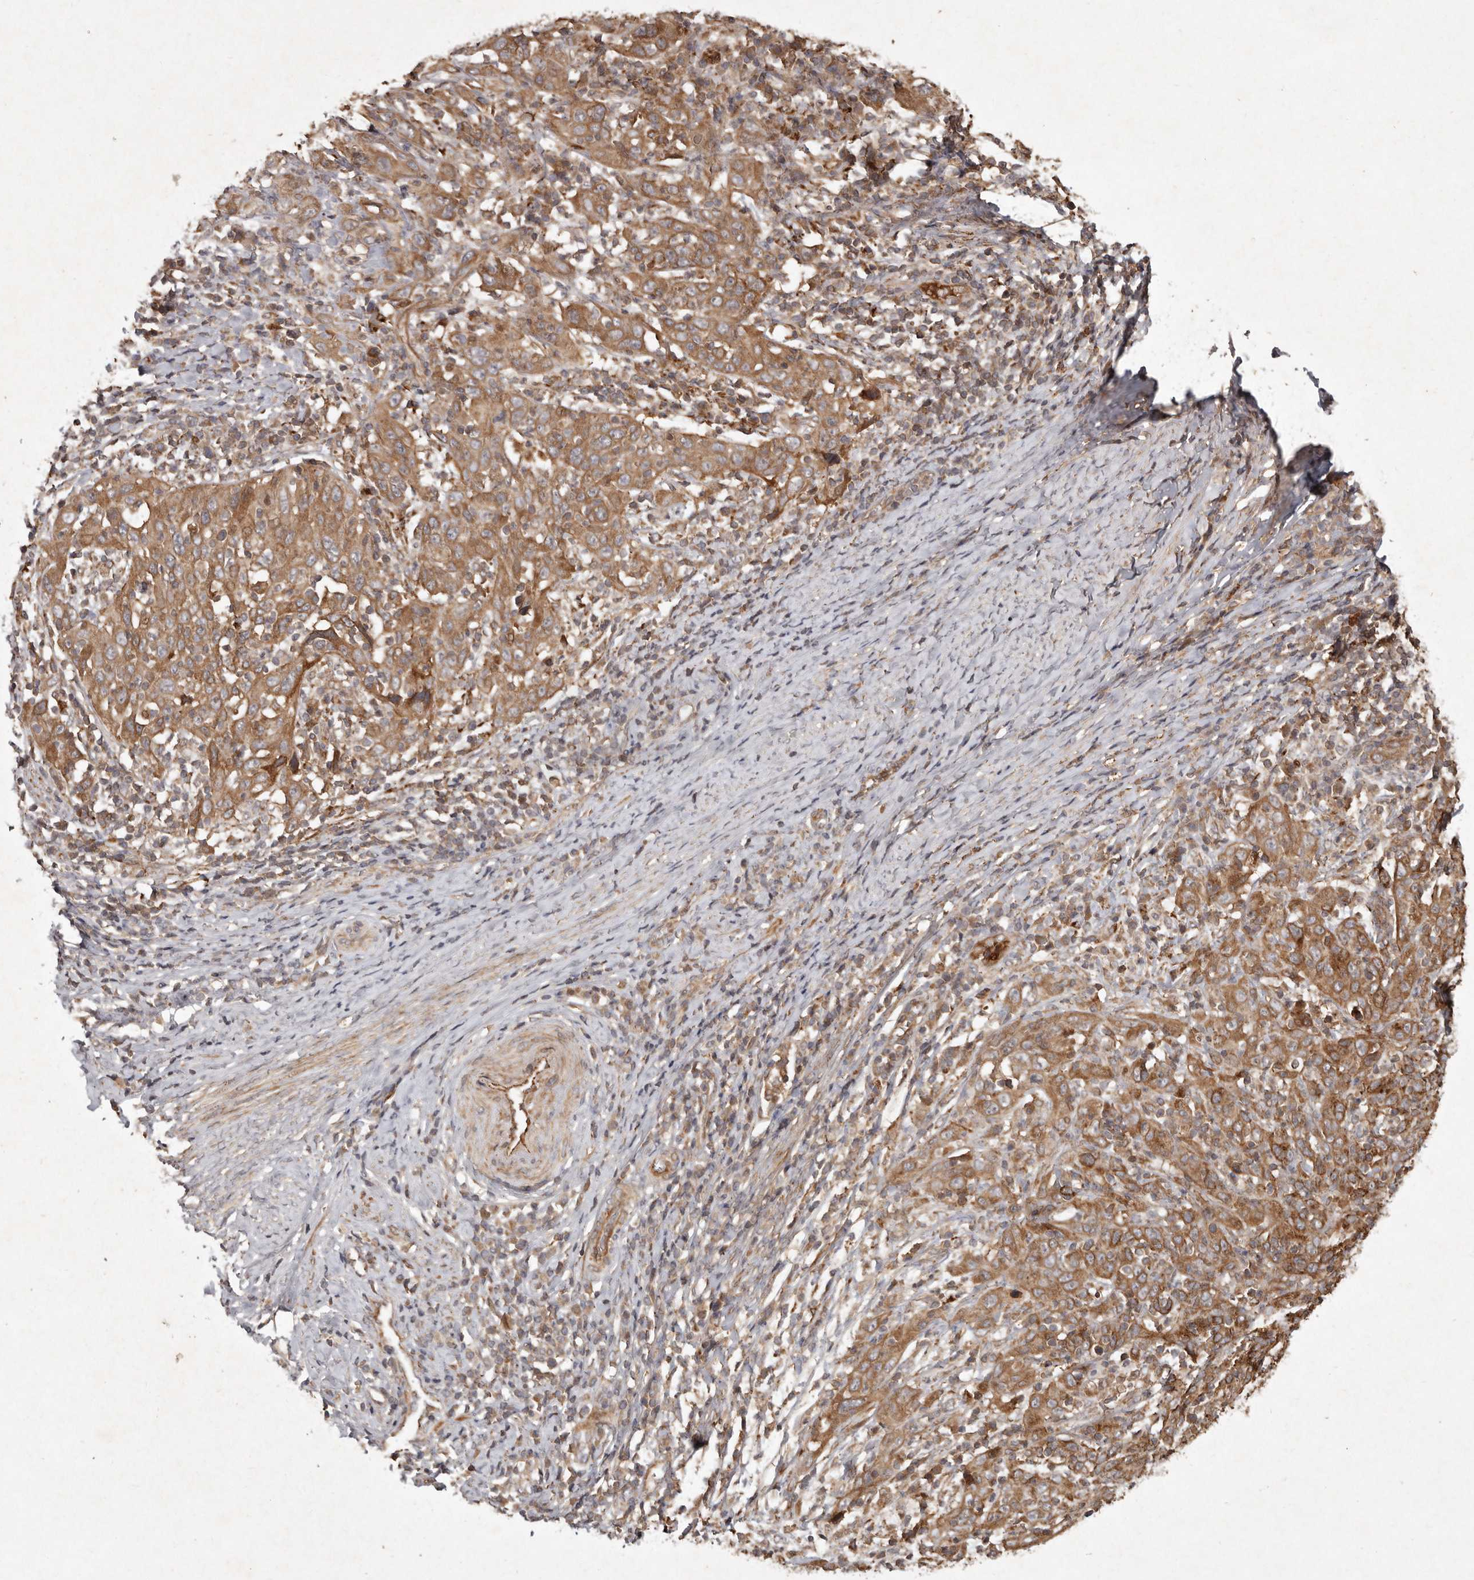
{"staining": {"intensity": "moderate", "quantity": ">75%", "location": "cytoplasmic/membranous"}, "tissue": "cervical cancer", "cell_type": "Tumor cells", "image_type": "cancer", "snomed": [{"axis": "morphology", "description": "Squamous cell carcinoma, NOS"}, {"axis": "topography", "description": "Cervix"}], "caption": "The image shows a brown stain indicating the presence of a protein in the cytoplasmic/membranous of tumor cells in cervical squamous cell carcinoma.", "gene": "SEMA3A", "patient": {"sex": "female", "age": 46}}